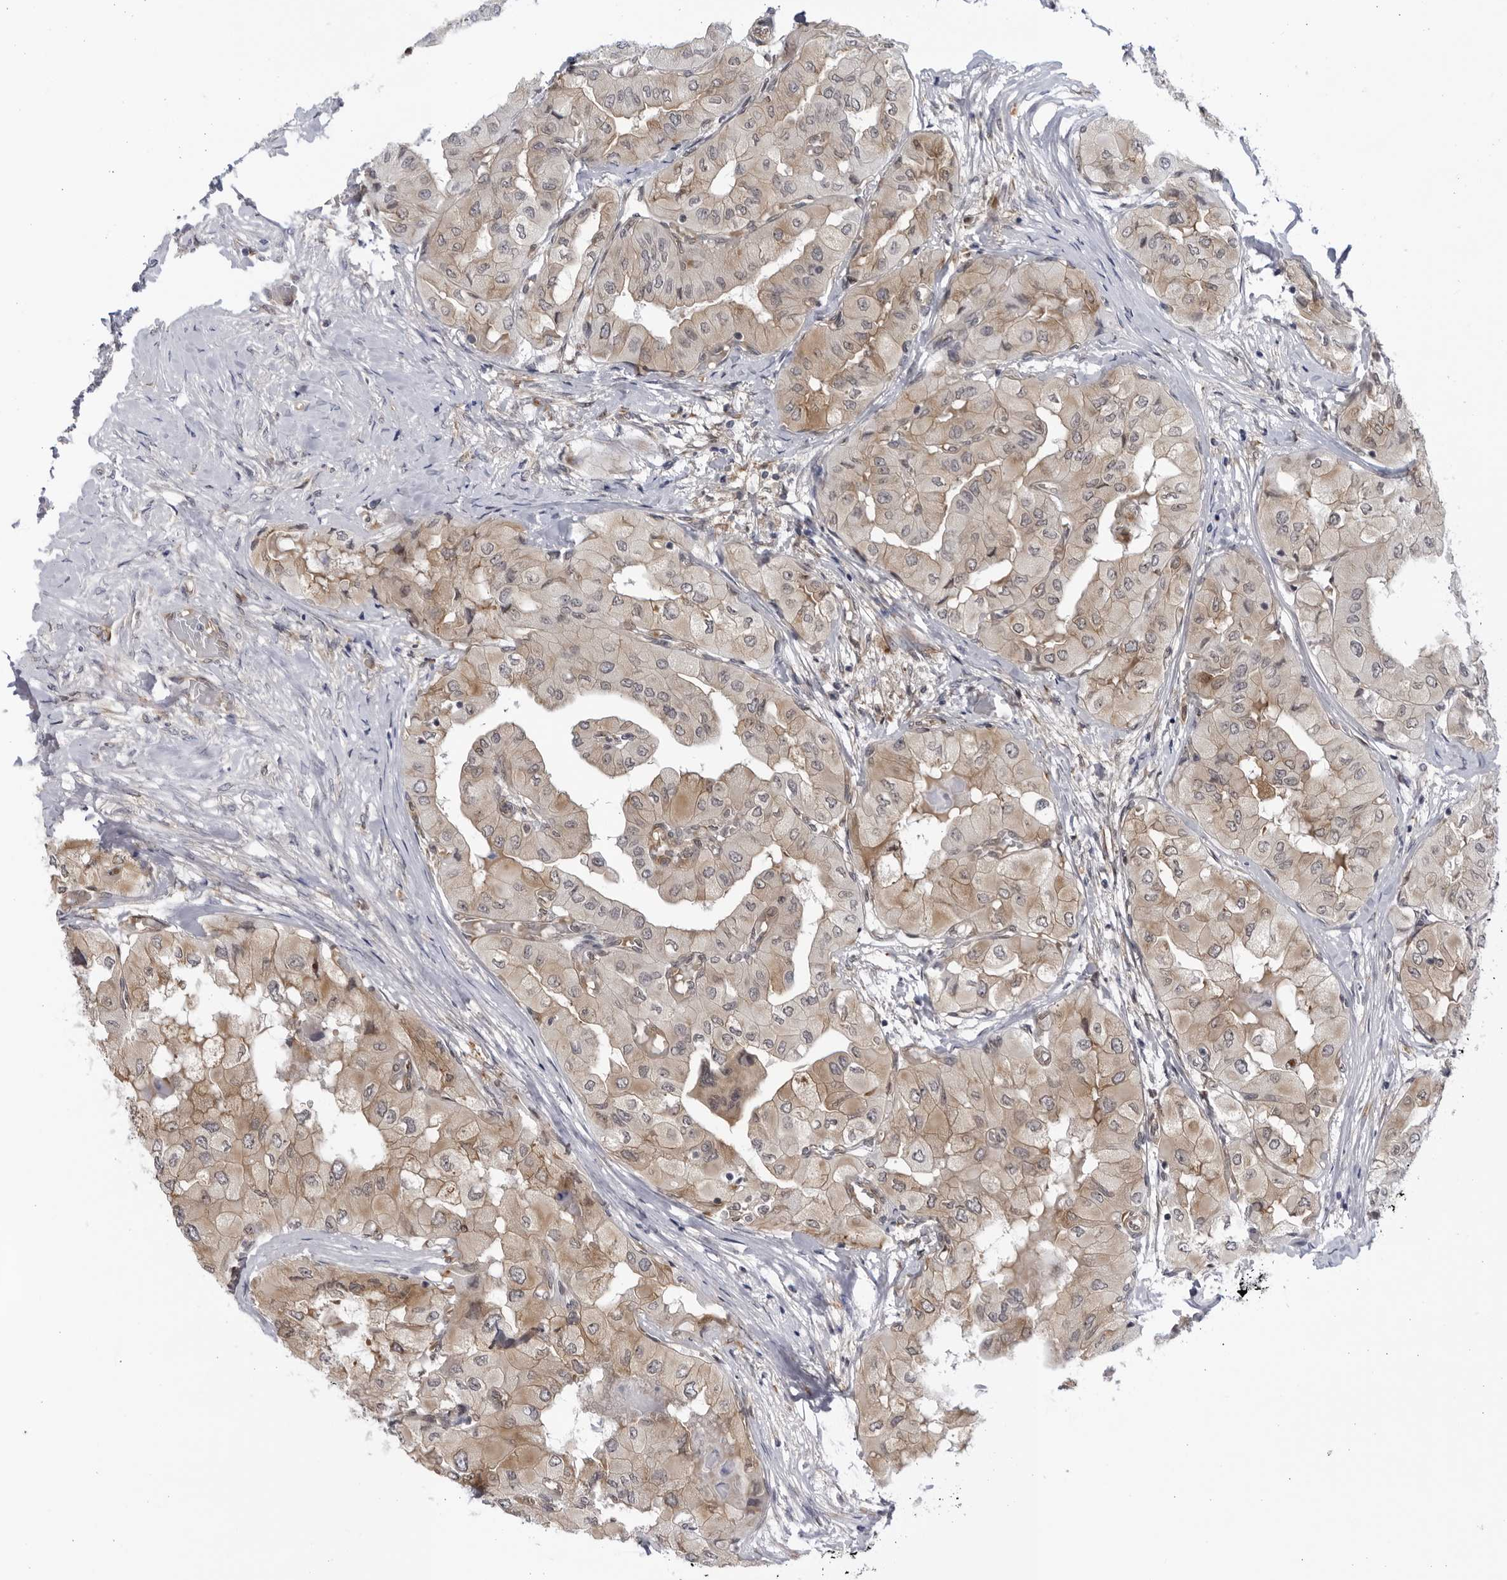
{"staining": {"intensity": "moderate", "quantity": "25%-75%", "location": "cytoplasmic/membranous"}, "tissue": "thyroid cancer", "cell_type": "Tumor cells", "image_type": "cancer", "snomed": [{"axis": "morphology", "description": "Papillary adenocarcinoma, NOS"}, {"axis": "topography", "description": "Thyroid gland"}], "caption": "About 25%-75% of tumor cells in human papillary adenocarcinoma (thyroid) display moderate cytoplasmic/membranous protein expression as visualized by brown immunohistochemical staining.", "gene": "BMP2K", "patient": {"sex": "female", "age": 59}}